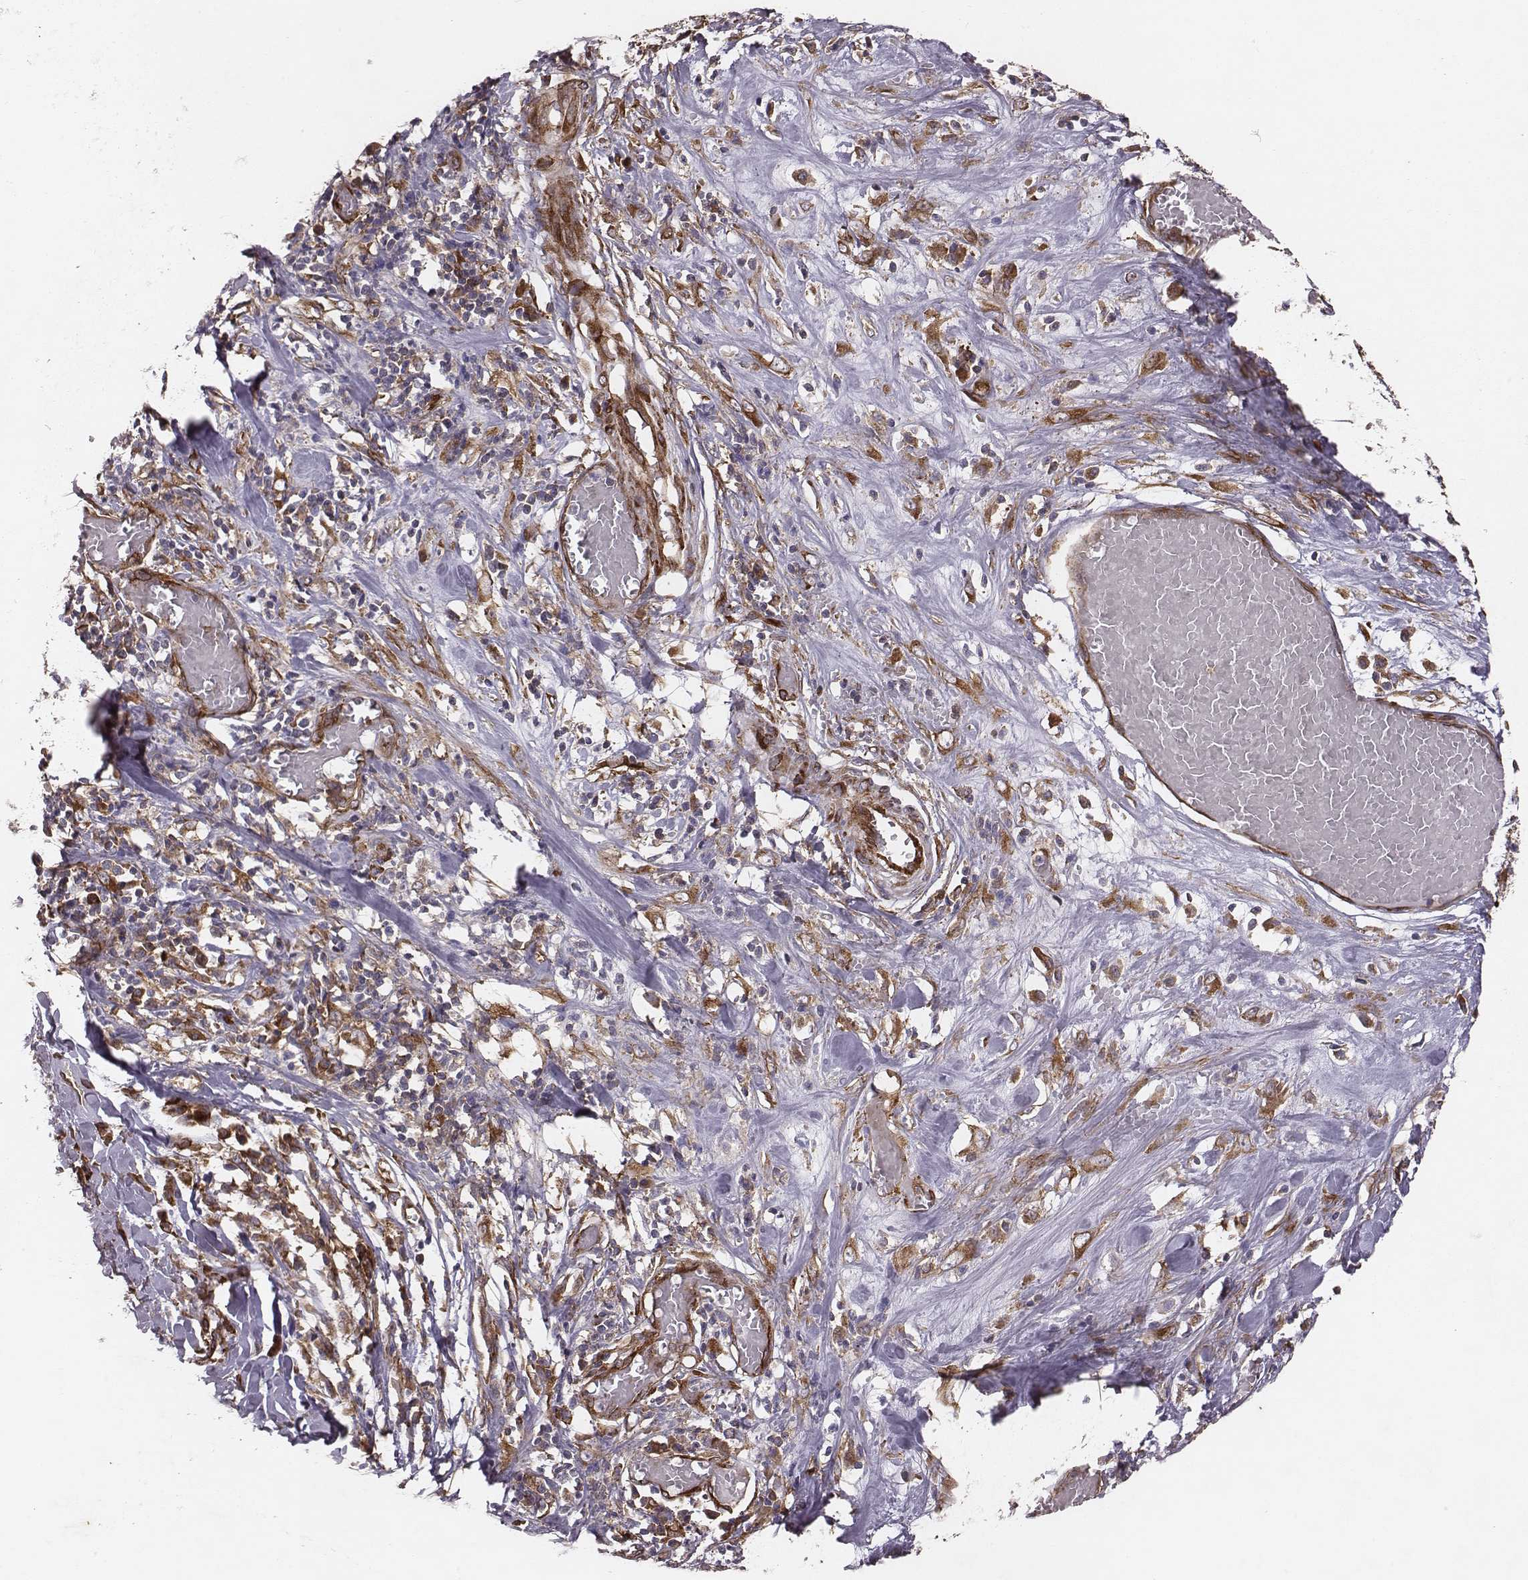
{"staining": {"intensity": "moderate", "quantity": ">75%", "location": "cytoplasmic/membranous"}, "tissue": "stomach cancer", "cell_type": "Tumor cells", "image_type": "cancer", "snomed": [{"axis": "morphology", "description": "Adenocarcinoma, NOS"}, {"axis": "topography", "description": "Stomach, upper"}], "caption": "Tumor cells exhibit moderate cytoplasmic/membranous expression in approximately >75% of cells in adenocarcinoma (stomach). (DAB (3,3'-diaminobenzidine) = brown stain, brightfield microscopy at high magnification).", "gene": "TXLNA", "patient": {"sex": "male", "age": 68}}